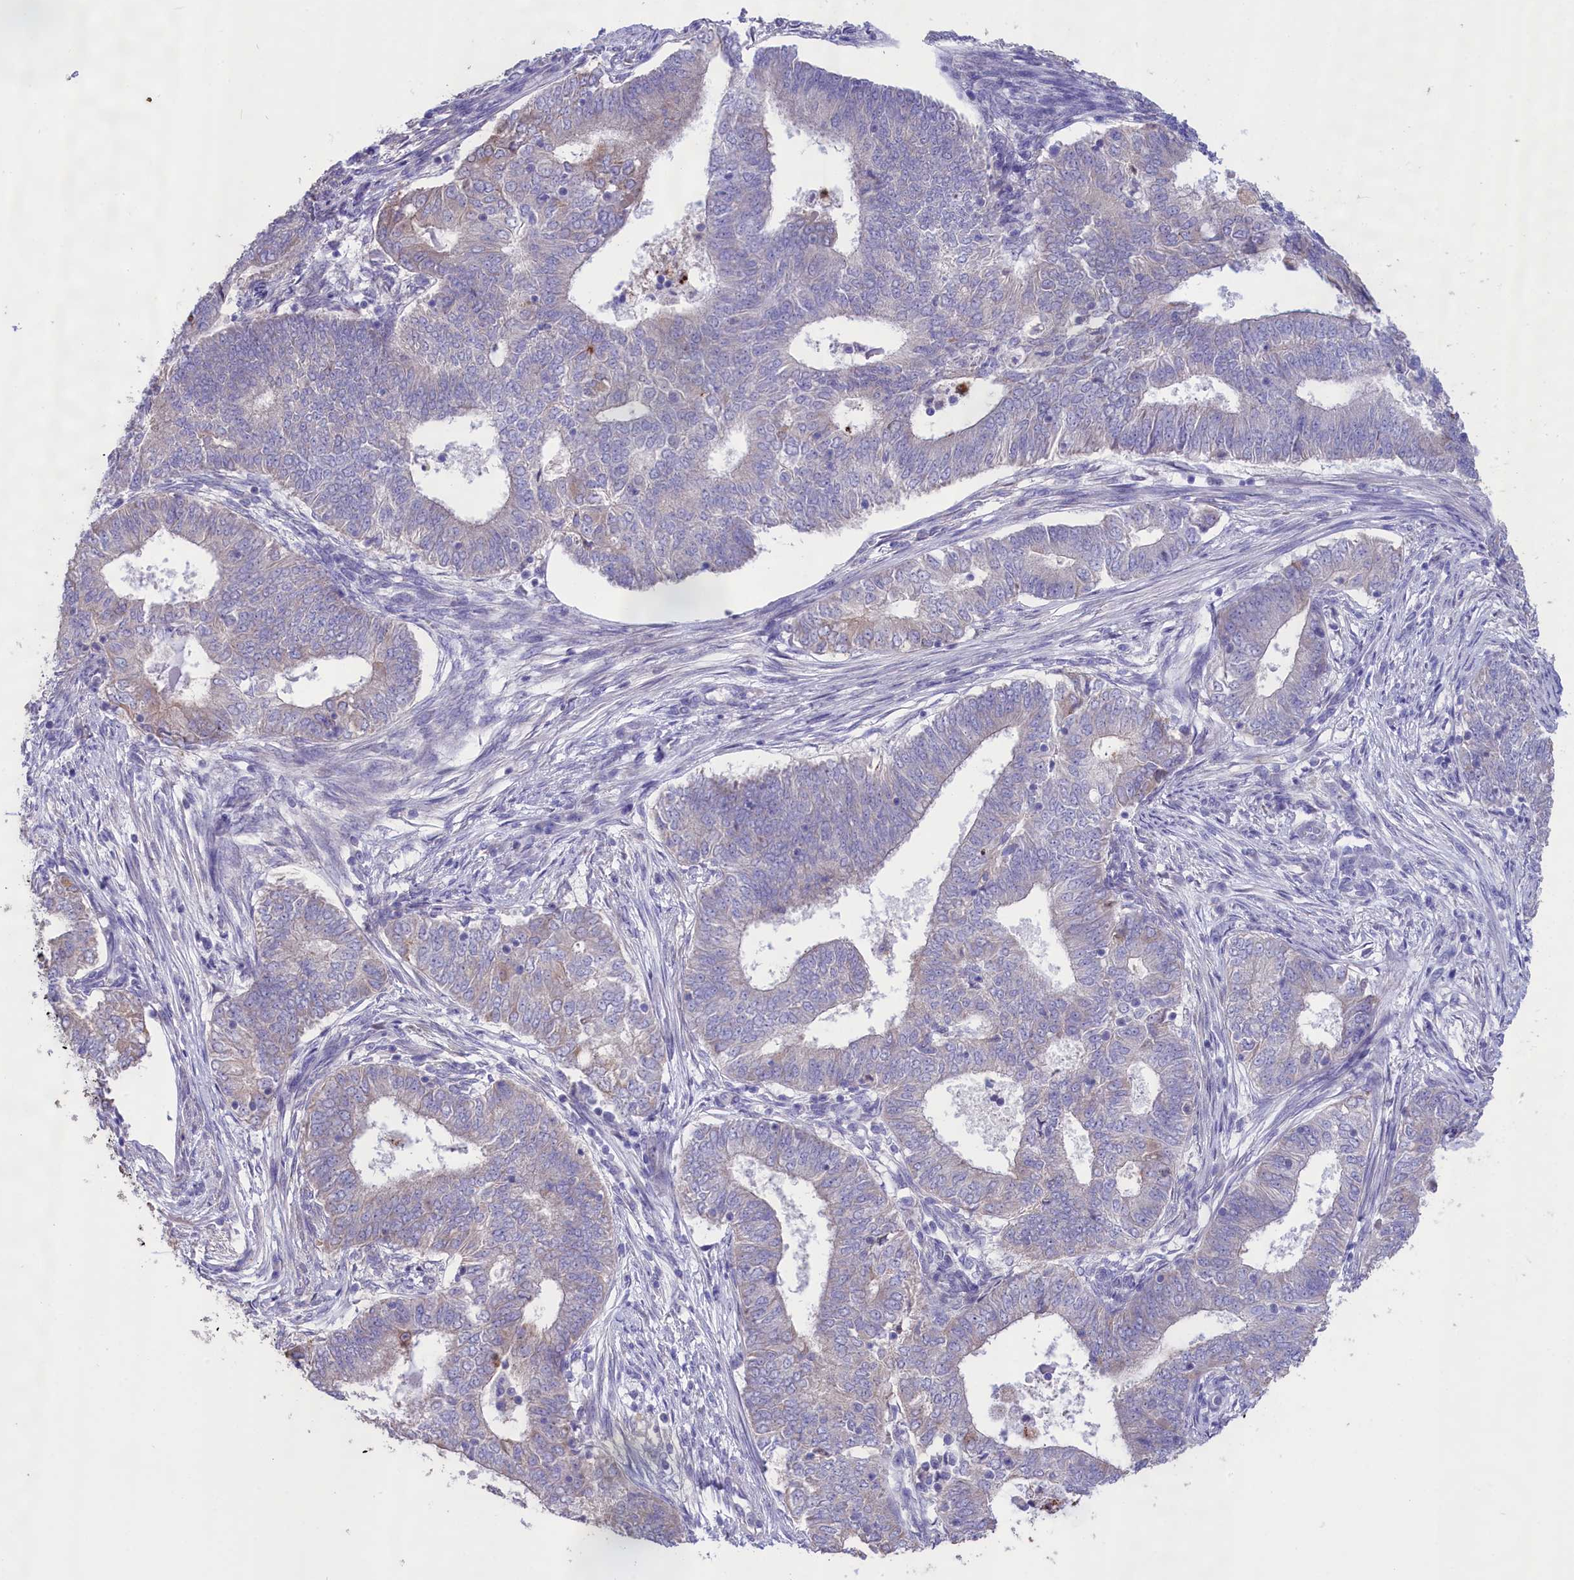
{"staining": {"intensity": "weak", "quantity": "<25%", "location": "cytoplasmic/membranous"}, "tissue": "endometrial cancer", "cell_type": "Tumor cells", "image_type": "cancer", "snomed": [{"axis": "morphology", "description": "Adenocarcinoma, NOS"}, {"axis": "topography", "description": "Endometrium"}], "caption": "Immunohistochemical staining of human adenocarcinoma (endometrial) shows no significant positivity in tumor cells. (IHC, brightfield microscopy, high magnification).", "gene": "CYP2U1", "patient": {"sex": "female", "age": 62}}